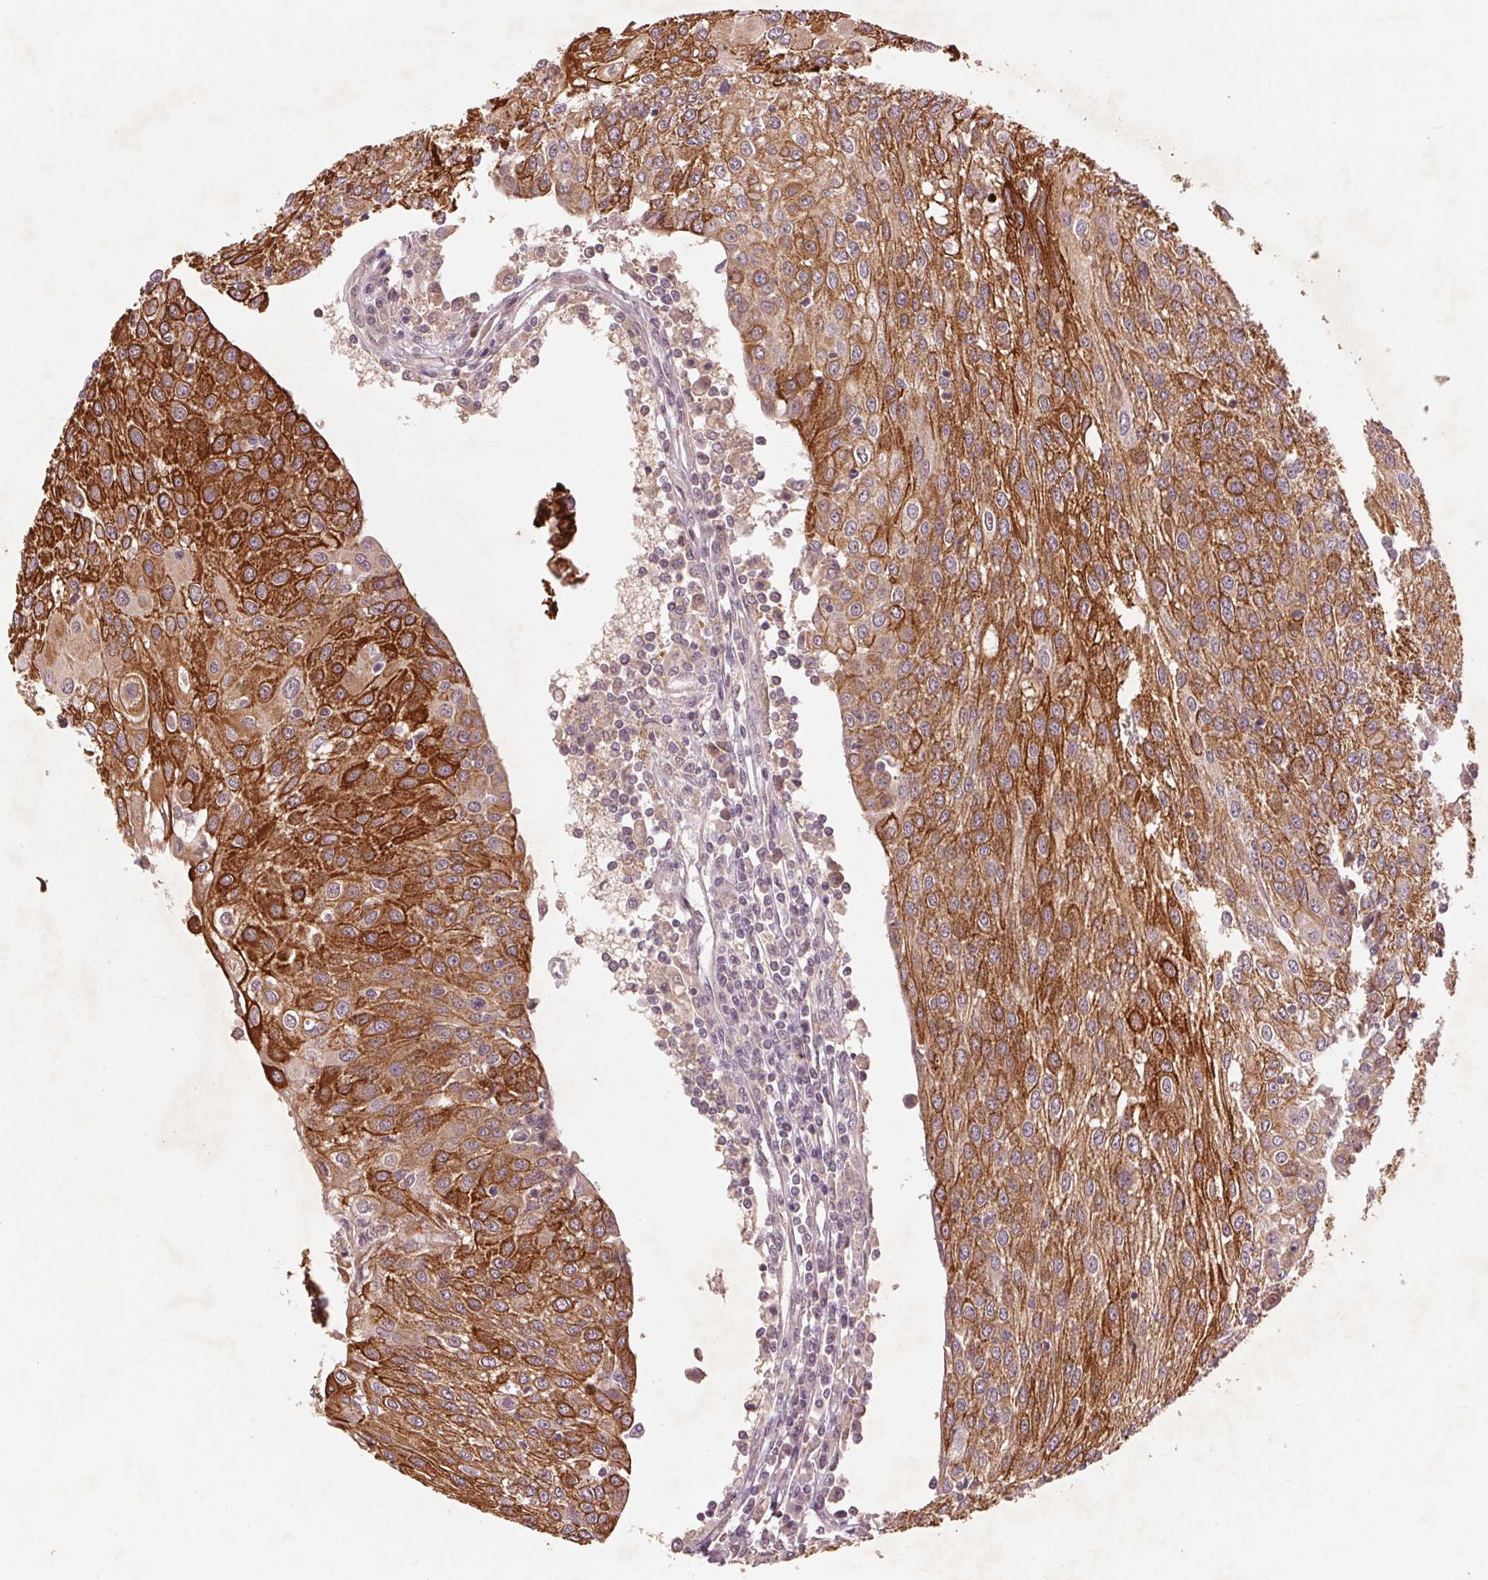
{"staining": {"intensity": "strong", "quantity": ">75%", "location": "cytoplasmic/membranous"}, "tissue": "urothelial cancer", "cell_type": "Tumor cells", "image_type": "cancer", "snomed": [{"axis": "morphology", "description": "Urothelial carcinoma, High grade"}, {"axis": "topography", "description": "Urinary bladder"}], "caption": "Human urothelial carcinoma (high-grade) stained for a protein (brown) shows strong cytoplasmic/membranous positive staining in approximately >75% of tumor cells.", "gene": "SMLR1", "patient": {"sex": "female", "age": 85}}